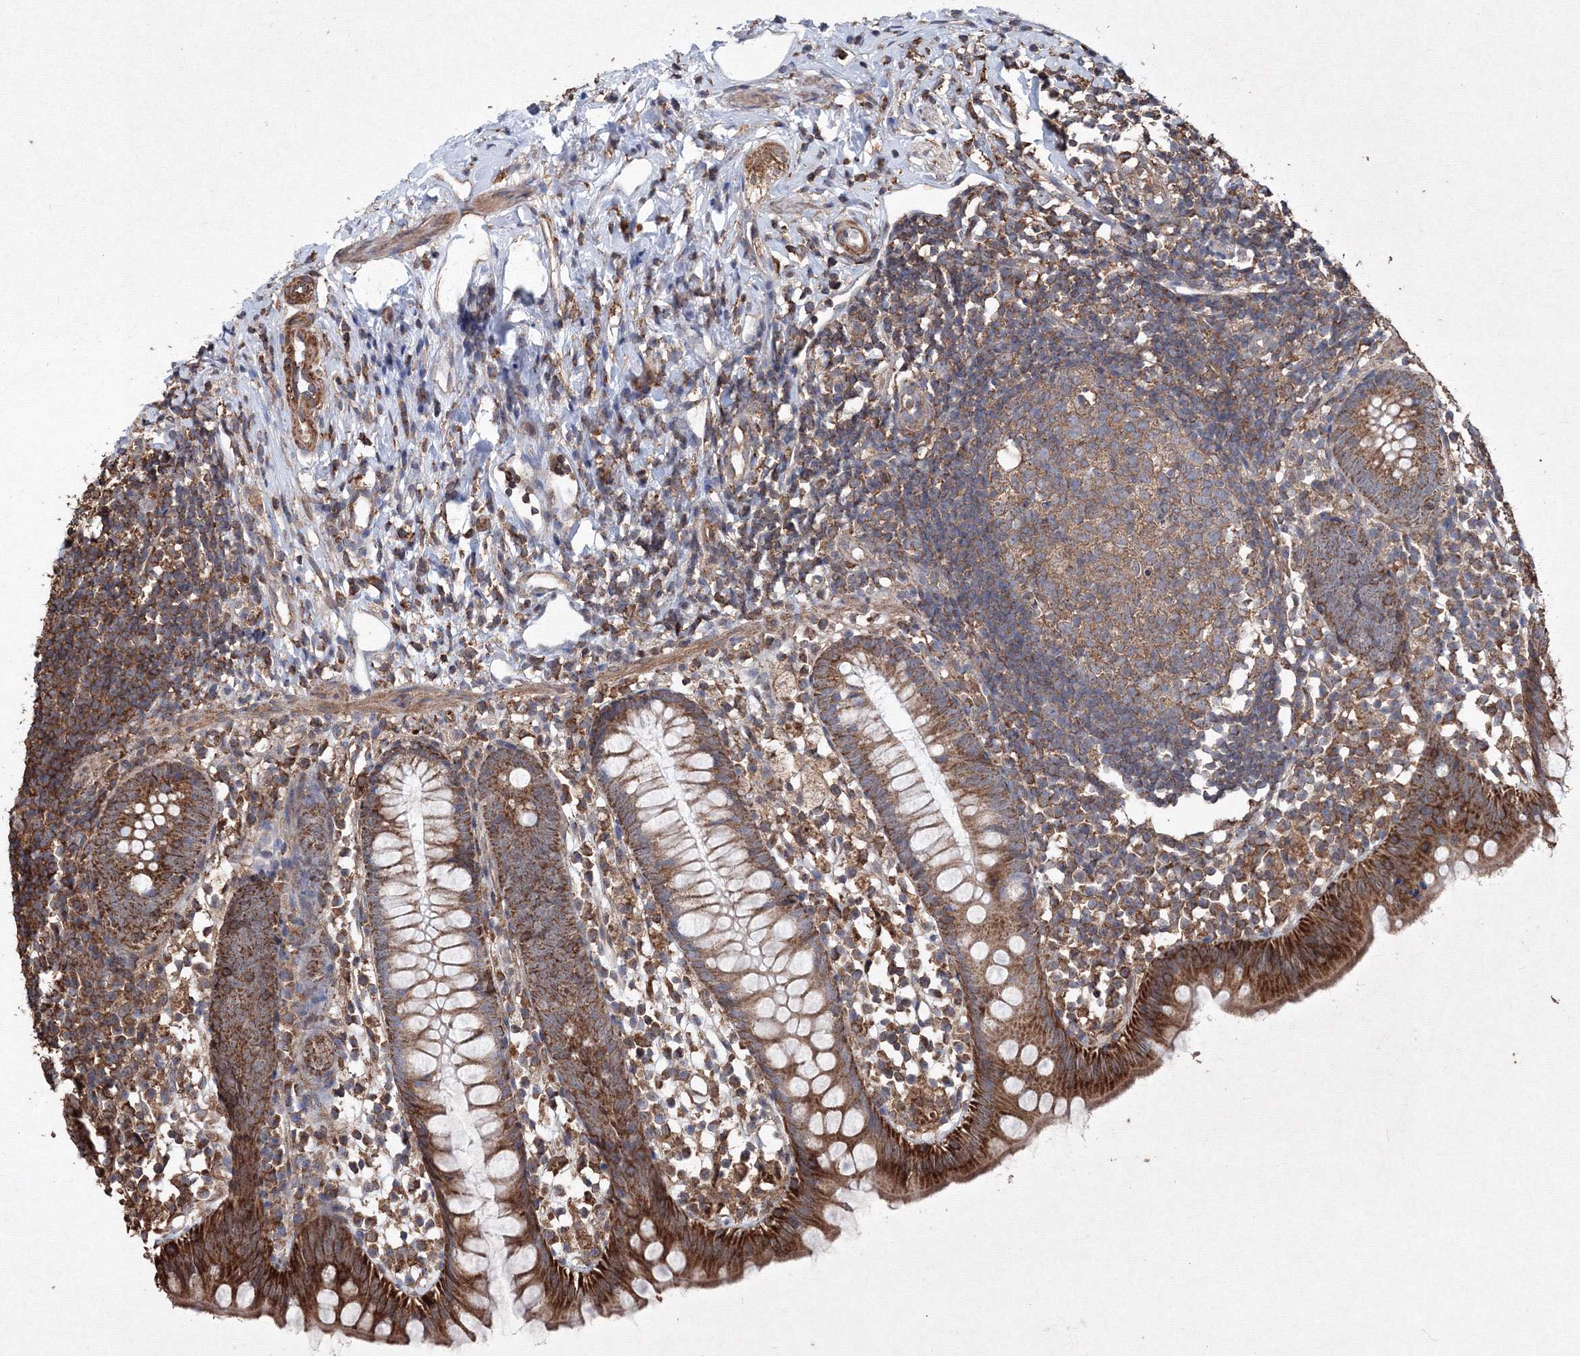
{"staining": {"intensity": "strong", "quantity": ">75%", "location": "cytoplasmic/membranous"}, "tissue": "appendix", "cell_type": "Glandular cells", "image_type": "normal", "snomed": [{"axis": "morphology", "description": "Normal tissue, NOS"}, {"axis": "topography", "description": "Appendix"}], "caption": "Human appendix stained for a protein (brown) reveals strong cytoplasmic/membranous positive staining in about >75% of glandular cells.", "gene": "TMEM139", "patient": {"sex": "female", "age": 20}}